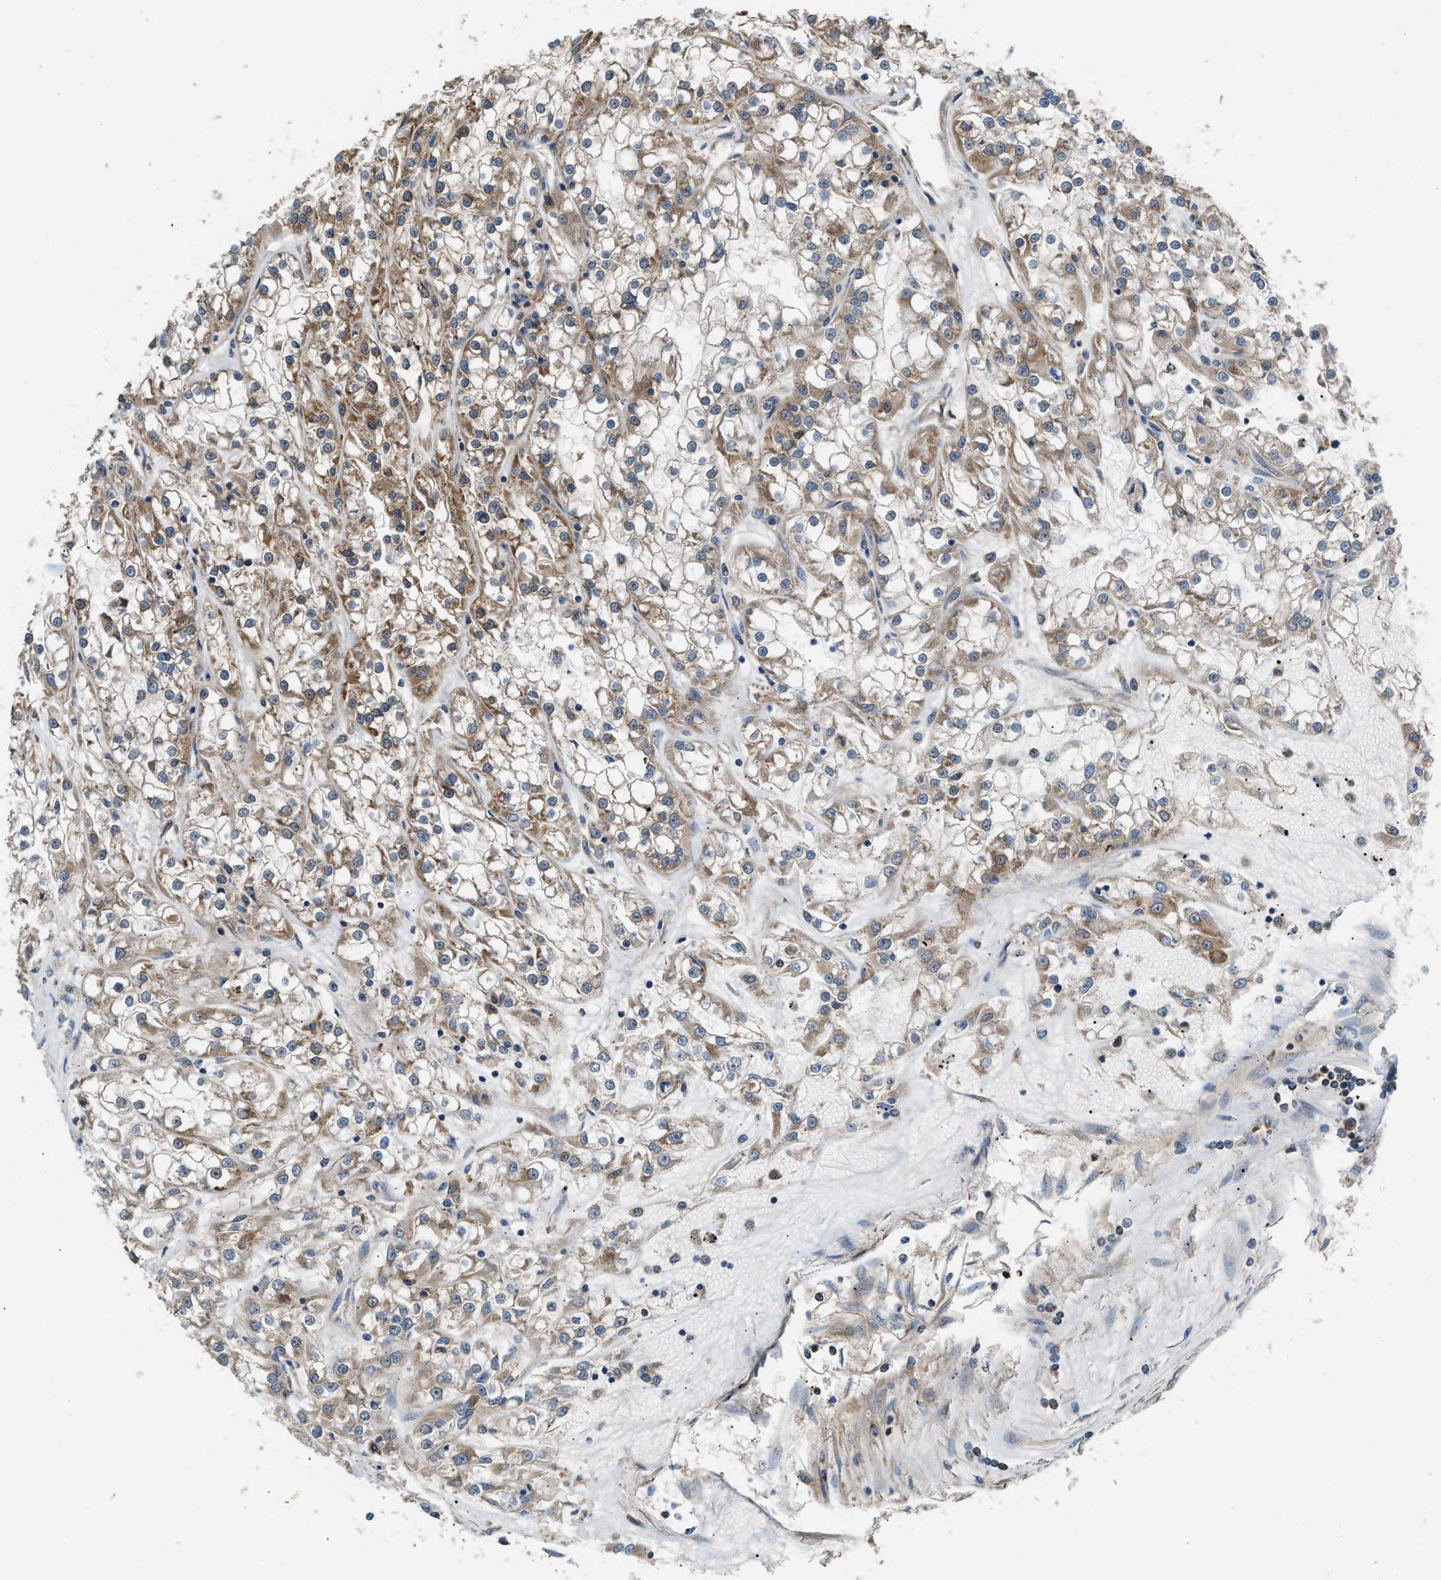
{"staining": {"intensity": "moderate", "quantity": ">75%", "location": "cytoplasmic/membranous"}, "tissue": "renal cancer", "cell_type": "Tumor cells", "image_type": "cancer", "snomed": [{"axis": "morphology", "description": "Adenocarcinoma, NOS"}, {"axis": "topography", "description": "Kidney"}], "caption": "An immunohistochemistry (IHC) histopathology image of tumor tissue is shown. Protein staining in brown shows moderate cytoplasmic/membranous positivity in renal cancer (adenocarcinoma) within tumor cells.", "gene": "PPA1", "patient": {"sex": "female", "age": 52}}